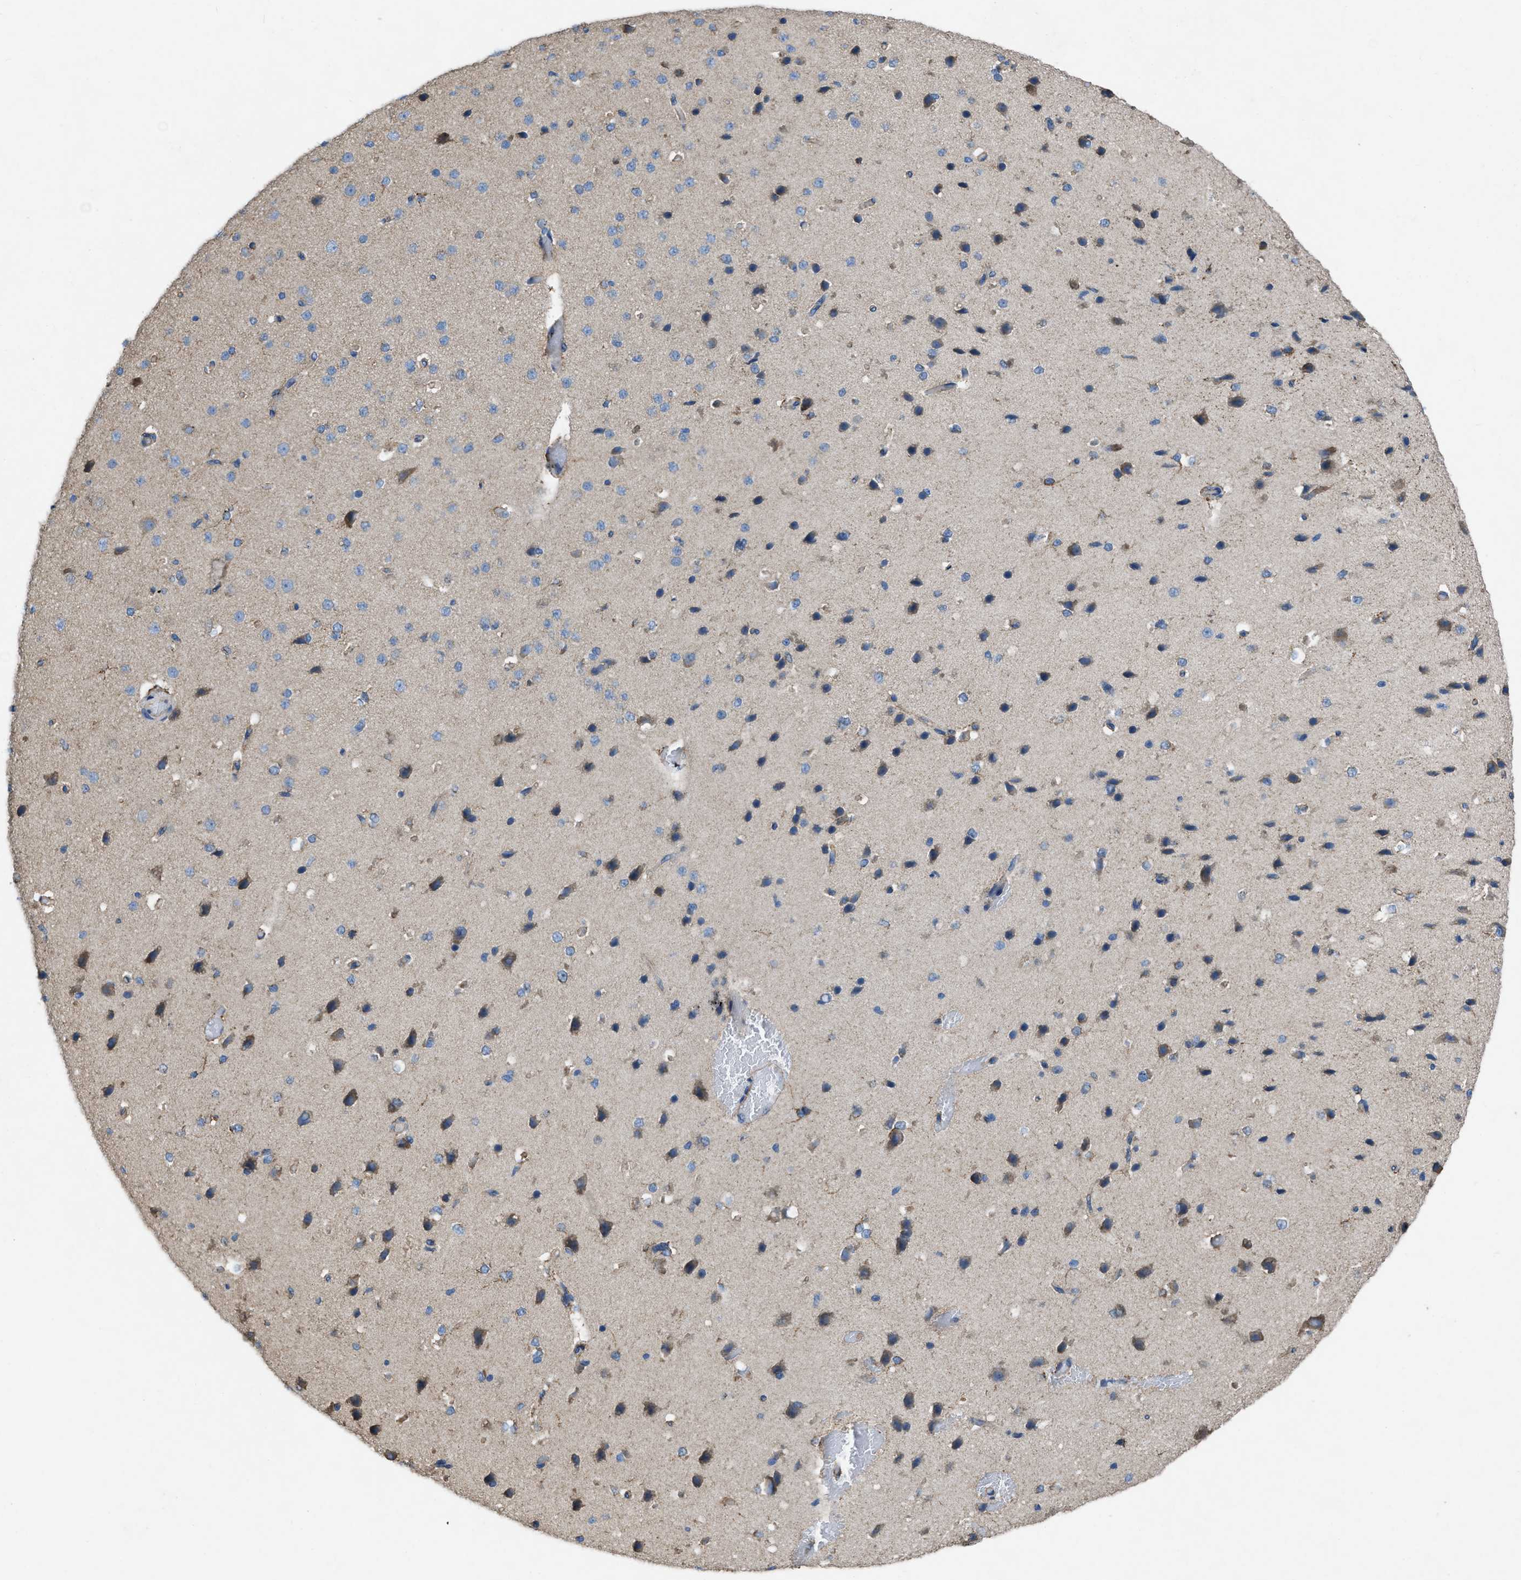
{"staining": {"intensity": "negative", "quantity": "none", "location": "none"}, "tissue": "cerebral cortex", "cell_type": "Endothelial cells", "image_type": "normal", "snomed": [{"axis": "morphology", "description": "Normal tissue, NOS"}, {"axis": "morphology", "description": "Developmental malformation"}, {"axis": "topography", "description": "Cerebral cortex"}], "caption": "Immunohistochemistry (IHC) photomicrograph of normal cerebral cortex: cerebral cortex stained with DAB displays no significant protein staining in endothelial cells.", "gene": "DOLPP1", "patient": {"sex": "female", "age": 30}}